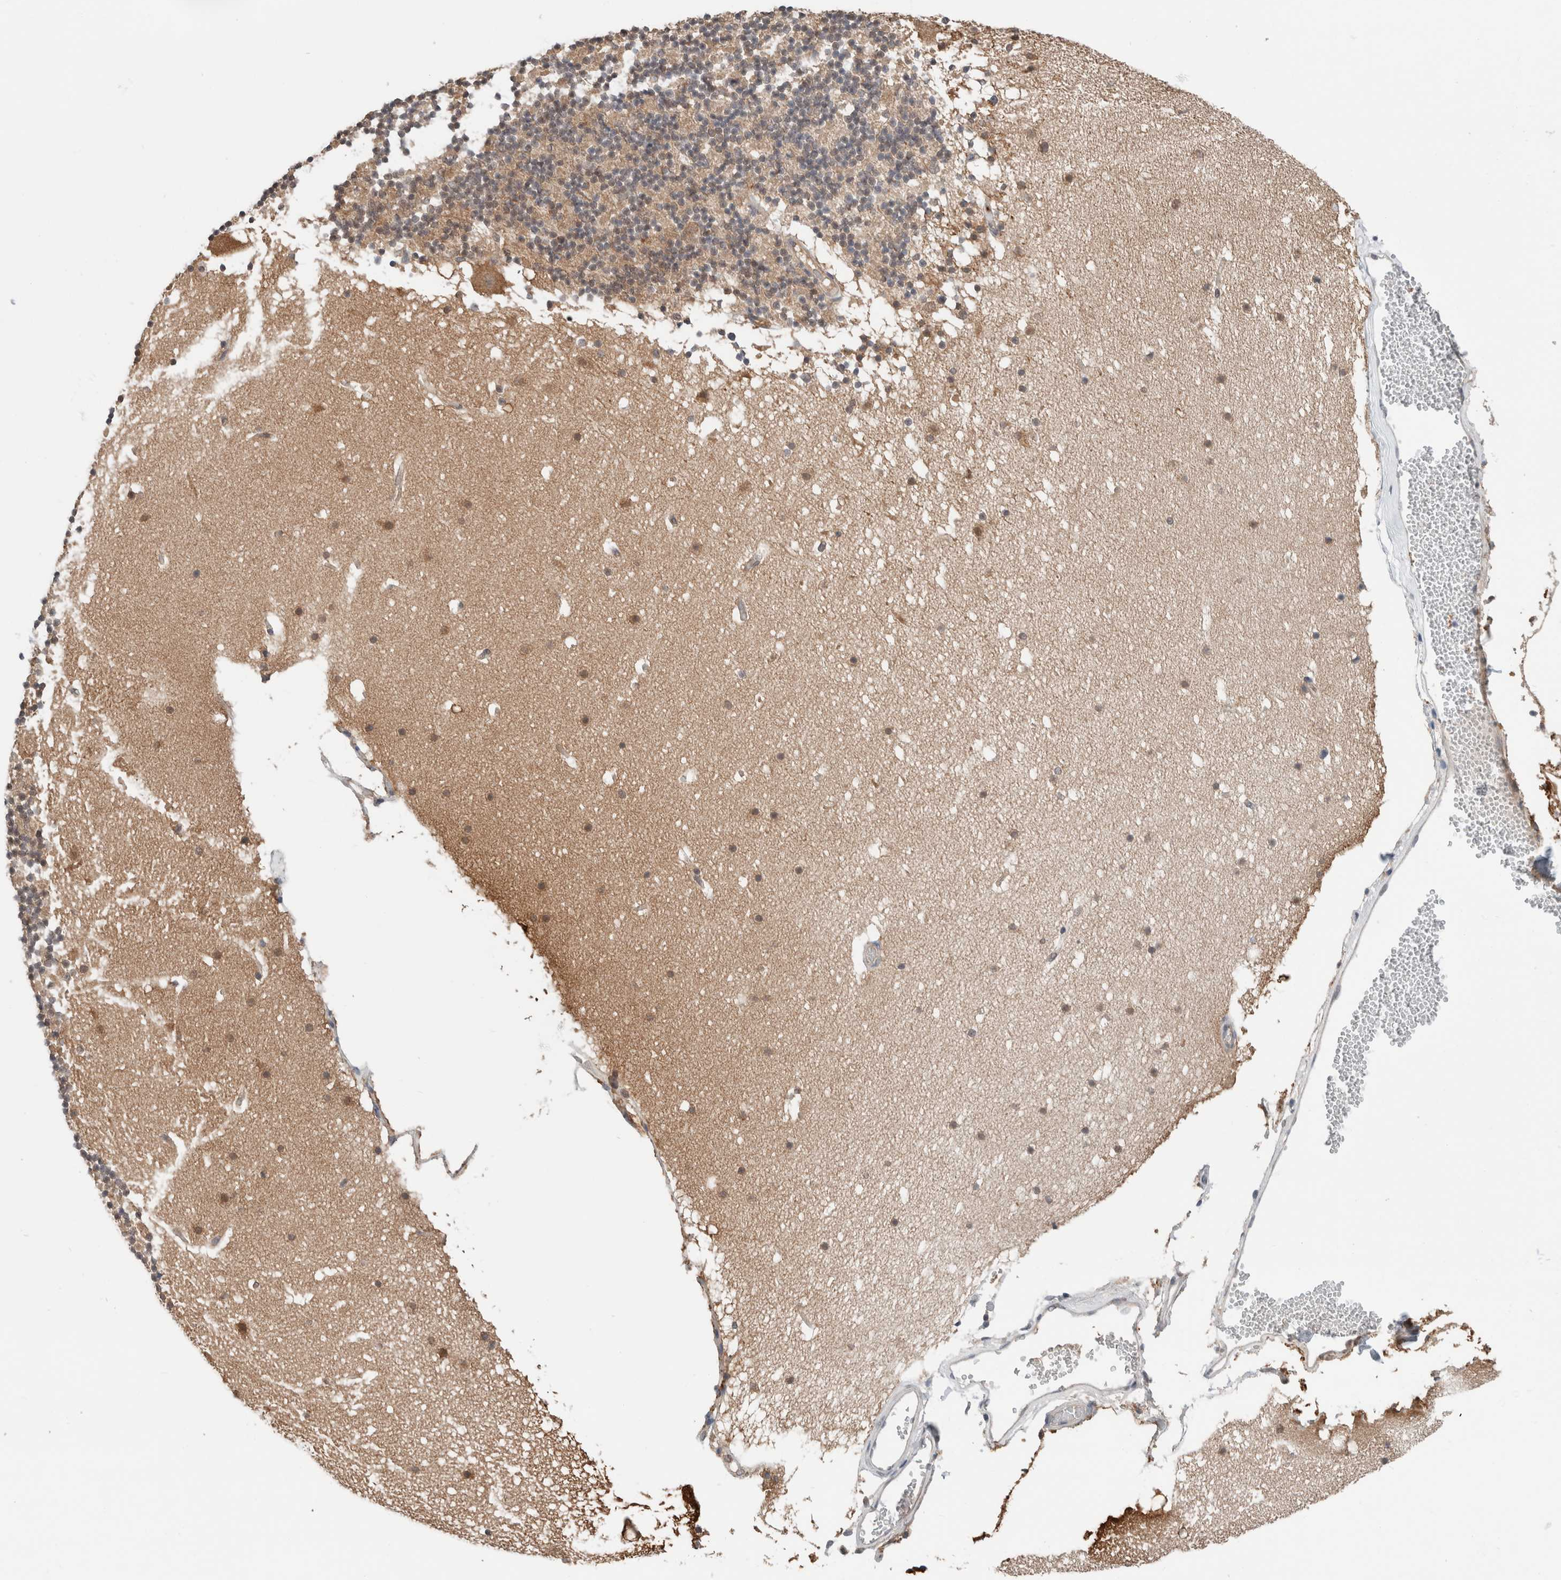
{"staining": {"intensity": "moderate", "quantity": ">75%", "location": "cytoplasmic/membranous,nuclear"}, "tissue": "cerebellum", "cell_type": "Cells in granular layer", "image_type": "normal", "snomed": [{"axis": "morphology", "description": "Normal tissue, NOS"}, {"axis": "topography", "description": "Cerebellum"}], "caption": "Immunohistochemistry histopathology image of normal cerebellum stained for a protein (brown), which exhibits medium levels of moderate cytoplasmic/membranous,nuclear staining in about >75% of cells in granular layer.", "gene": "XPNPEP1", "patient": {"sex": "male", "age": 57}}